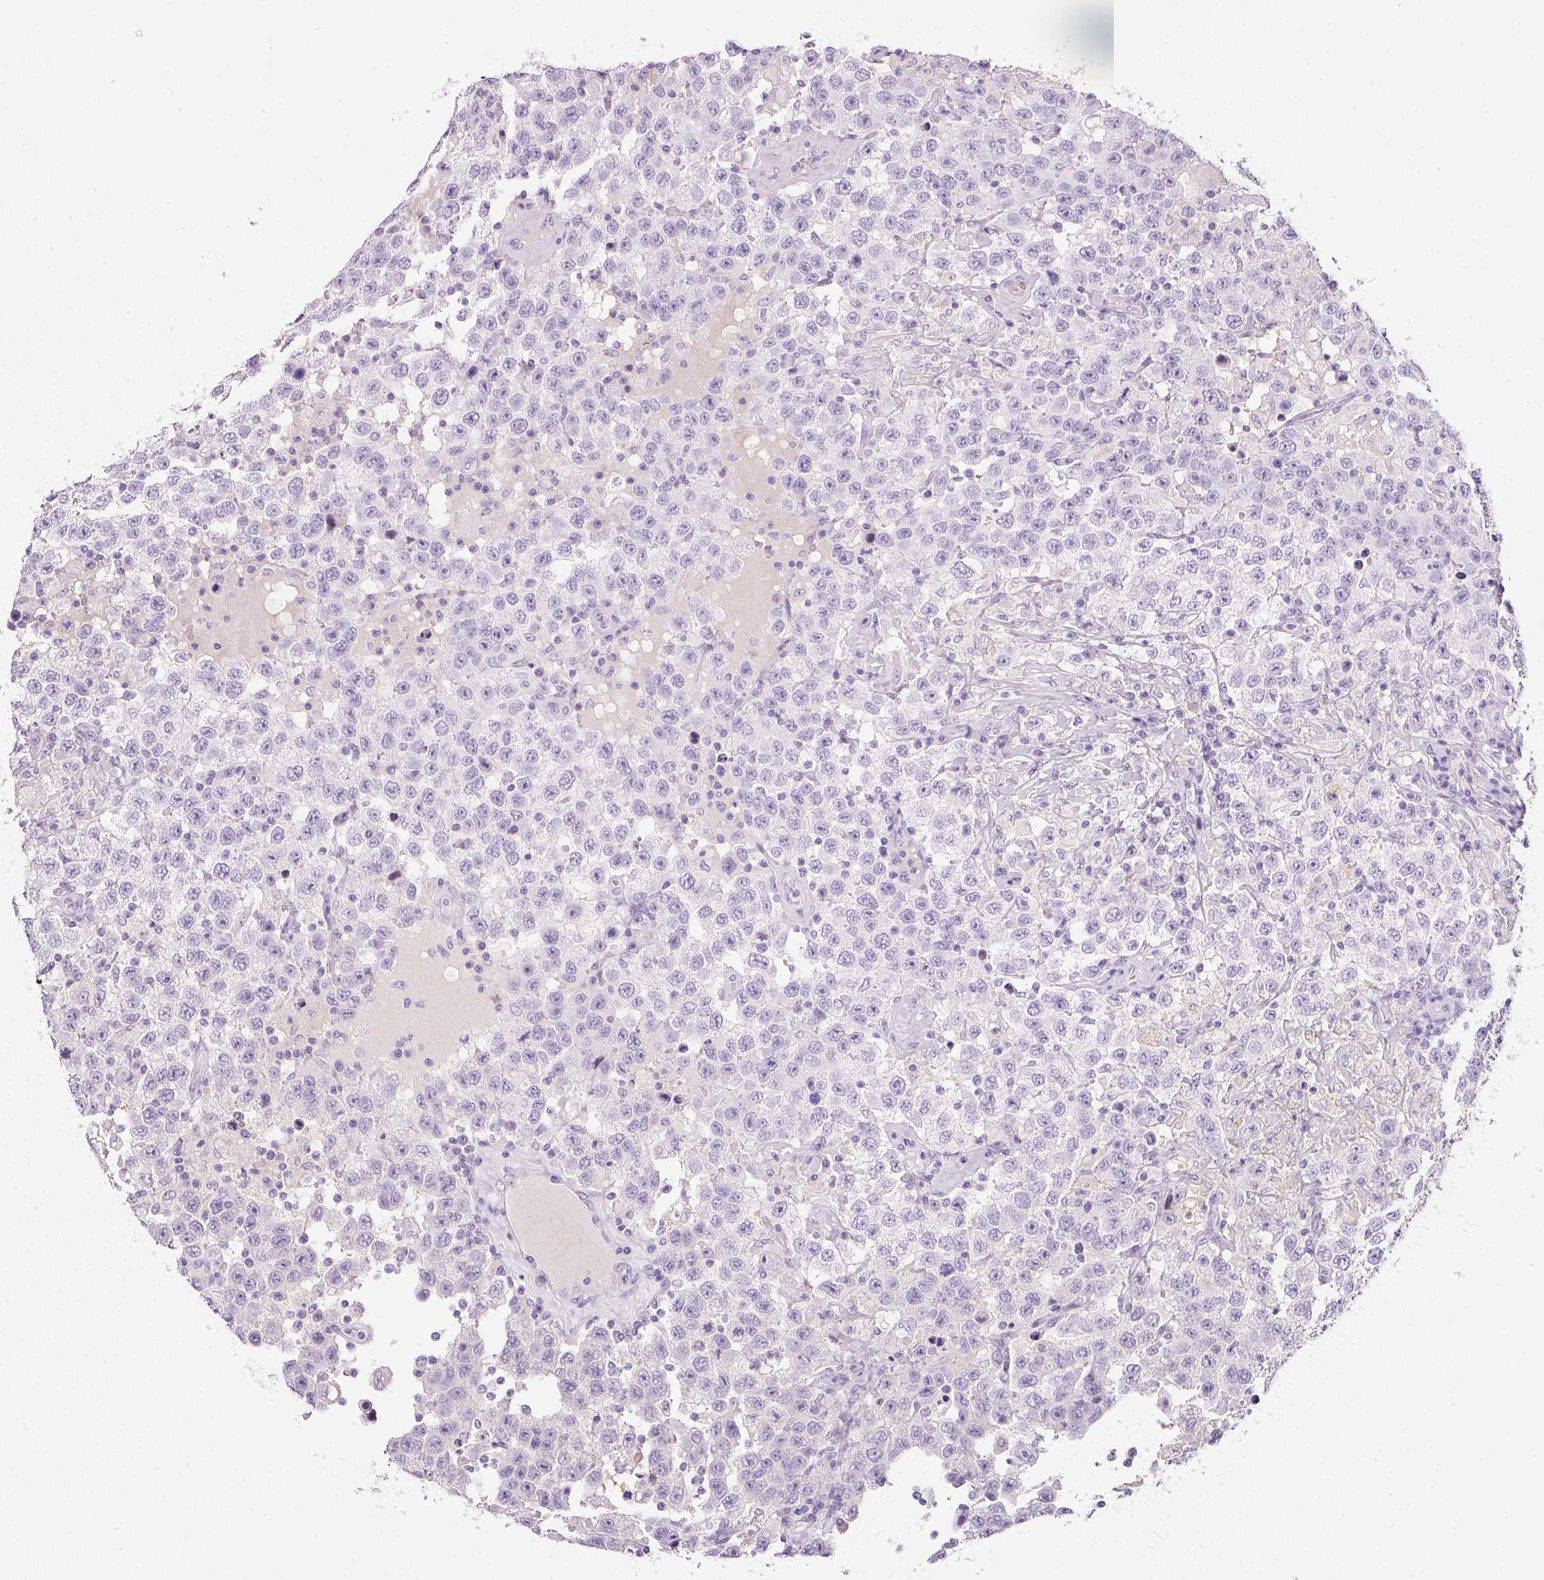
{"staining": {"intensity": "negative", "quantity": "none", "location": "none"}, "tissue": "testis cancer", "cell_type": "Tumor cells", "image_type": "cancer", "snomed": [{"axis": "morphology", "description": "Seminoma, NOS"}, {"axis": "topography", "description": "Testis"}], "caption": "Seminoma (testis) stained for a protein using immunohistochemistry displays no staining tumor cells.", "gene": "DNM1", "patient": {"sex": "male", "age": 41}}